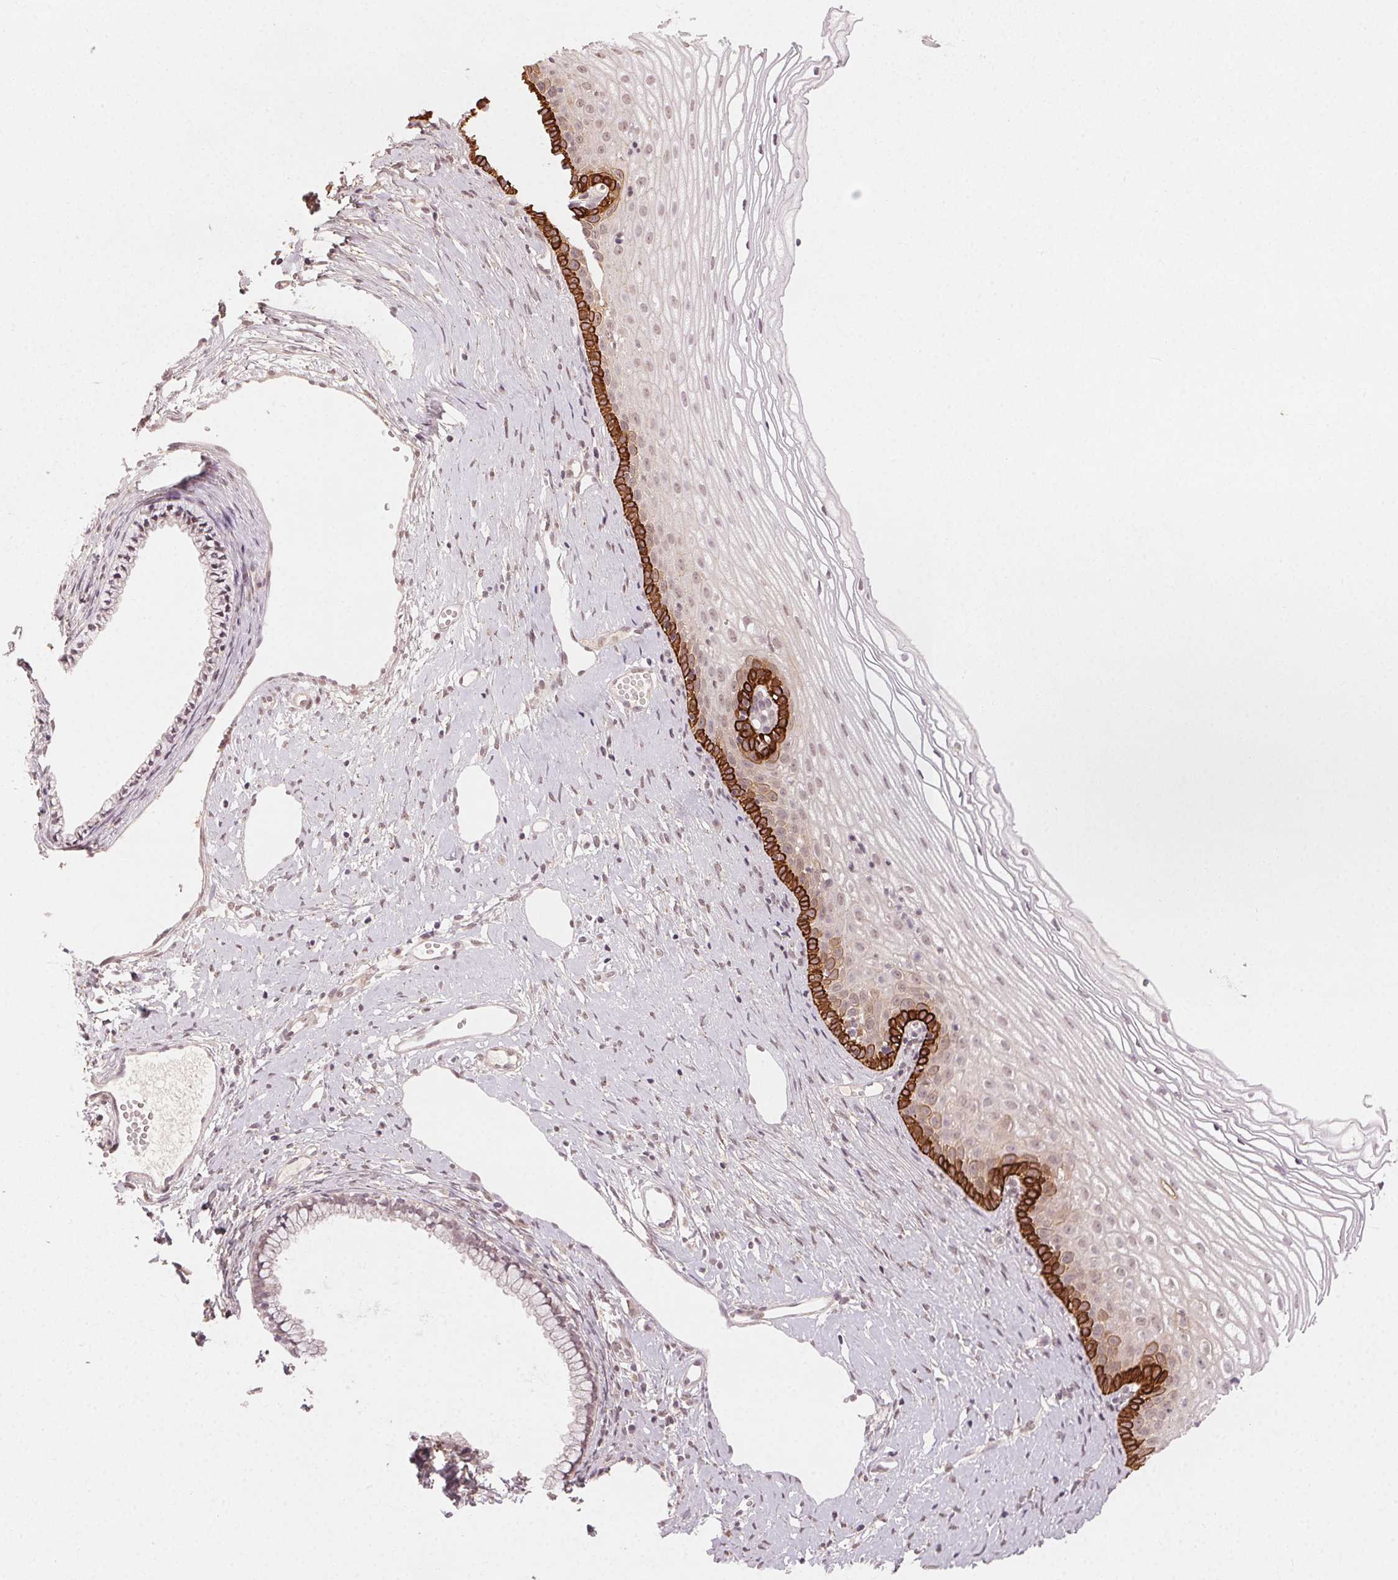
{"staining": {"intensity": "negative", "quantity": "none", "location": "none"}, "tissue": "cervix", "cell_type": "Glandular cells", "image_type": "normal", "snomed": [{"axis": "morphology", "description": "Normal tissue, NOS"}, {"axis": "topography", "description": "Cervix"}], "caption": "This photomicrograph is of normal cervix stained with immunohistochemistry (IHC) to label a protein in brown with the nuclei are counter-stained blue. There is no positivity in glandular cells. (DAB IHC, high magnification).", "gene": "TUB", "patient": {"sex": "female", "age": 40}}